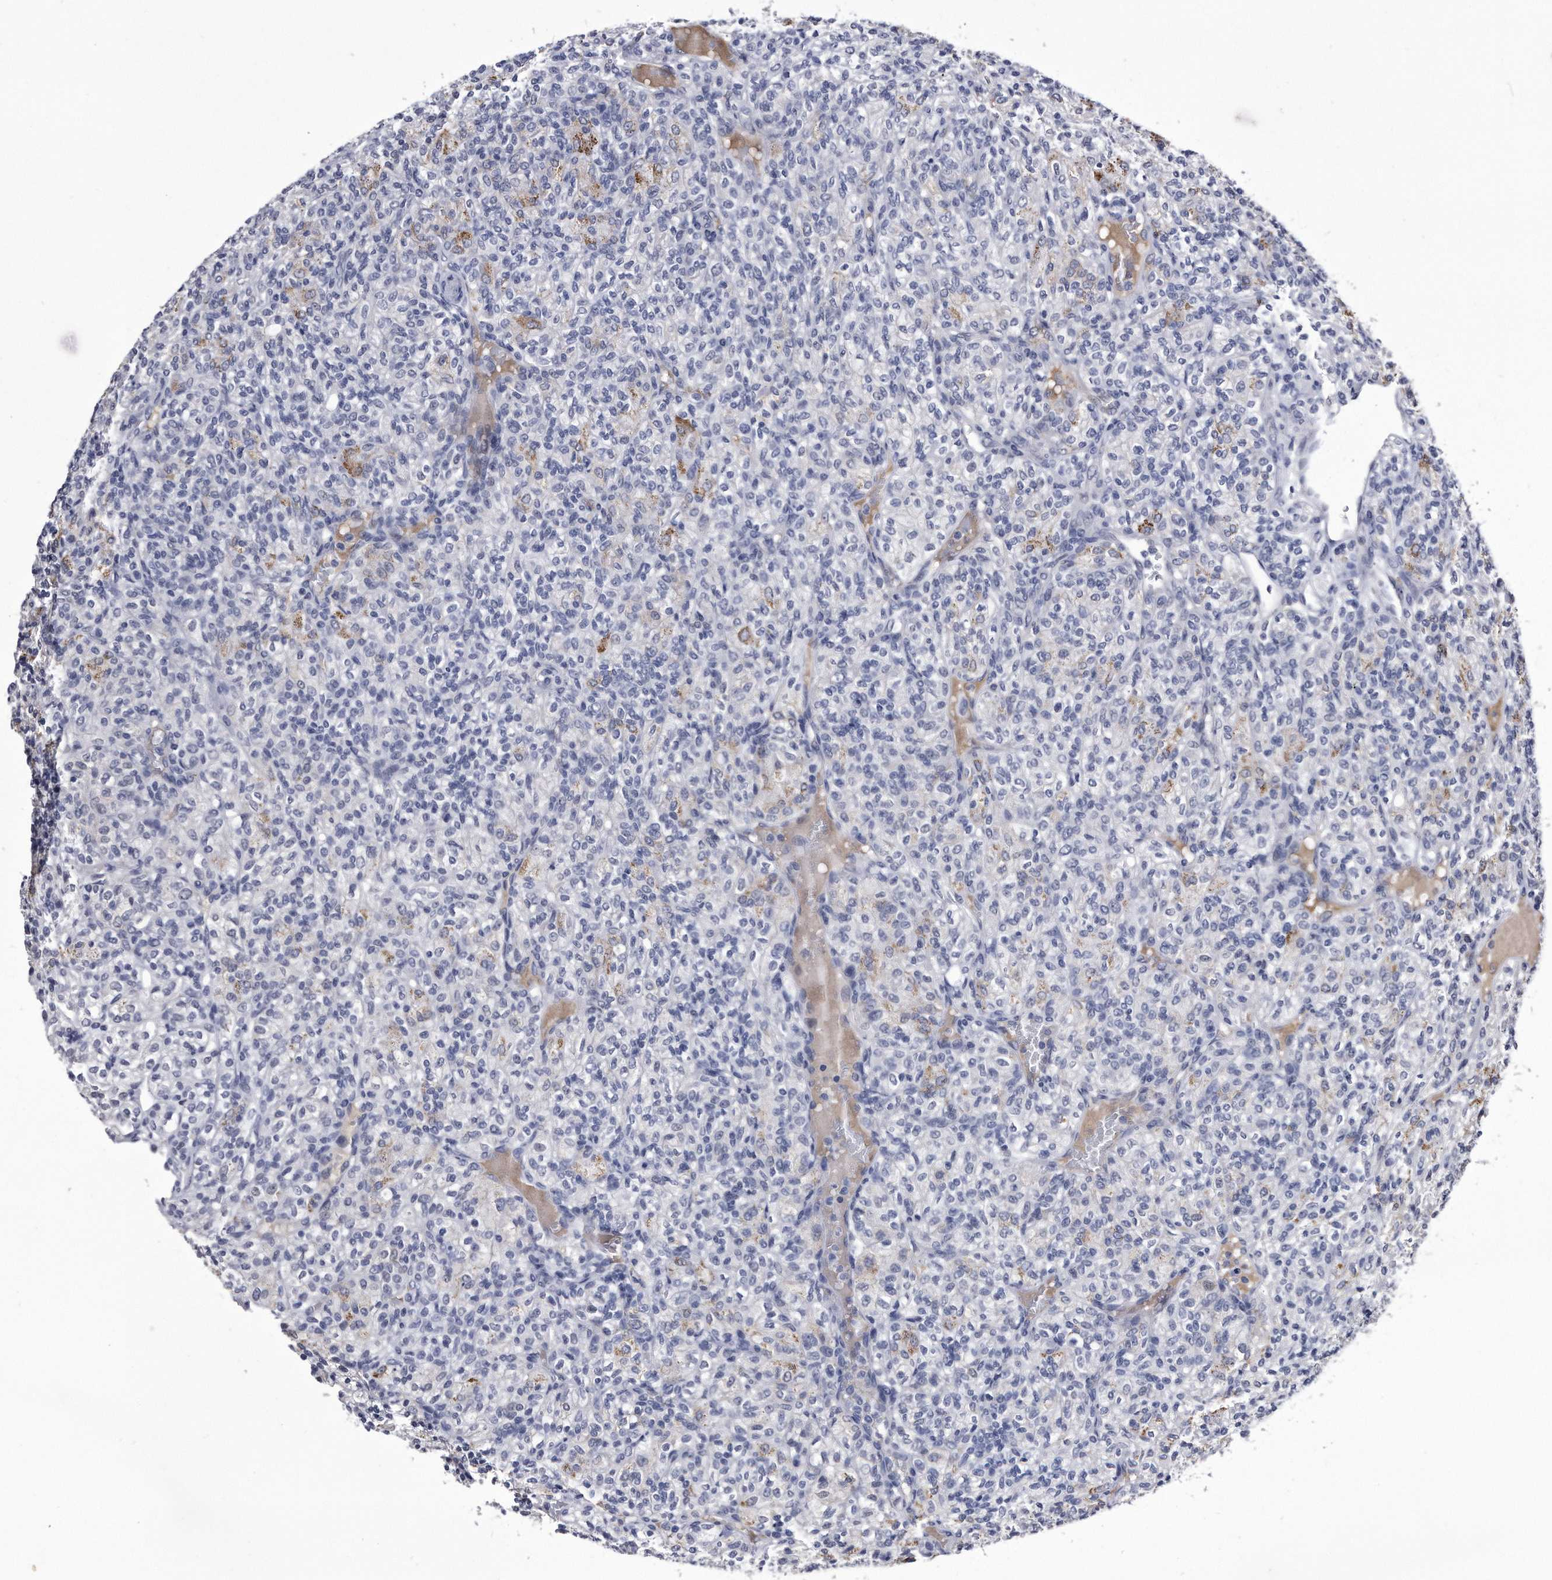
{"staining": {"intensity": "negative", "quantity": "none", "location": "none"}, "tissue": "renal cancer", "cell_type": "Tumor cells", "image_type": "cancer", "snomed": [{"axis": "morphology", "description": "Adenocarcinoma, NOS"}, {"axis": "topography", "description": "Kidney"}], "caption": "Immunohistochemistry (IHC) micrograph of neoplastic tissue: human renal adenocarcinoma stained with DAB (3,3'-diaminobenzidine) exhibits no significant protein expression in tumor cells.", "gene": "KCTD8", "patient": {"sex": "male", "age": 77}}